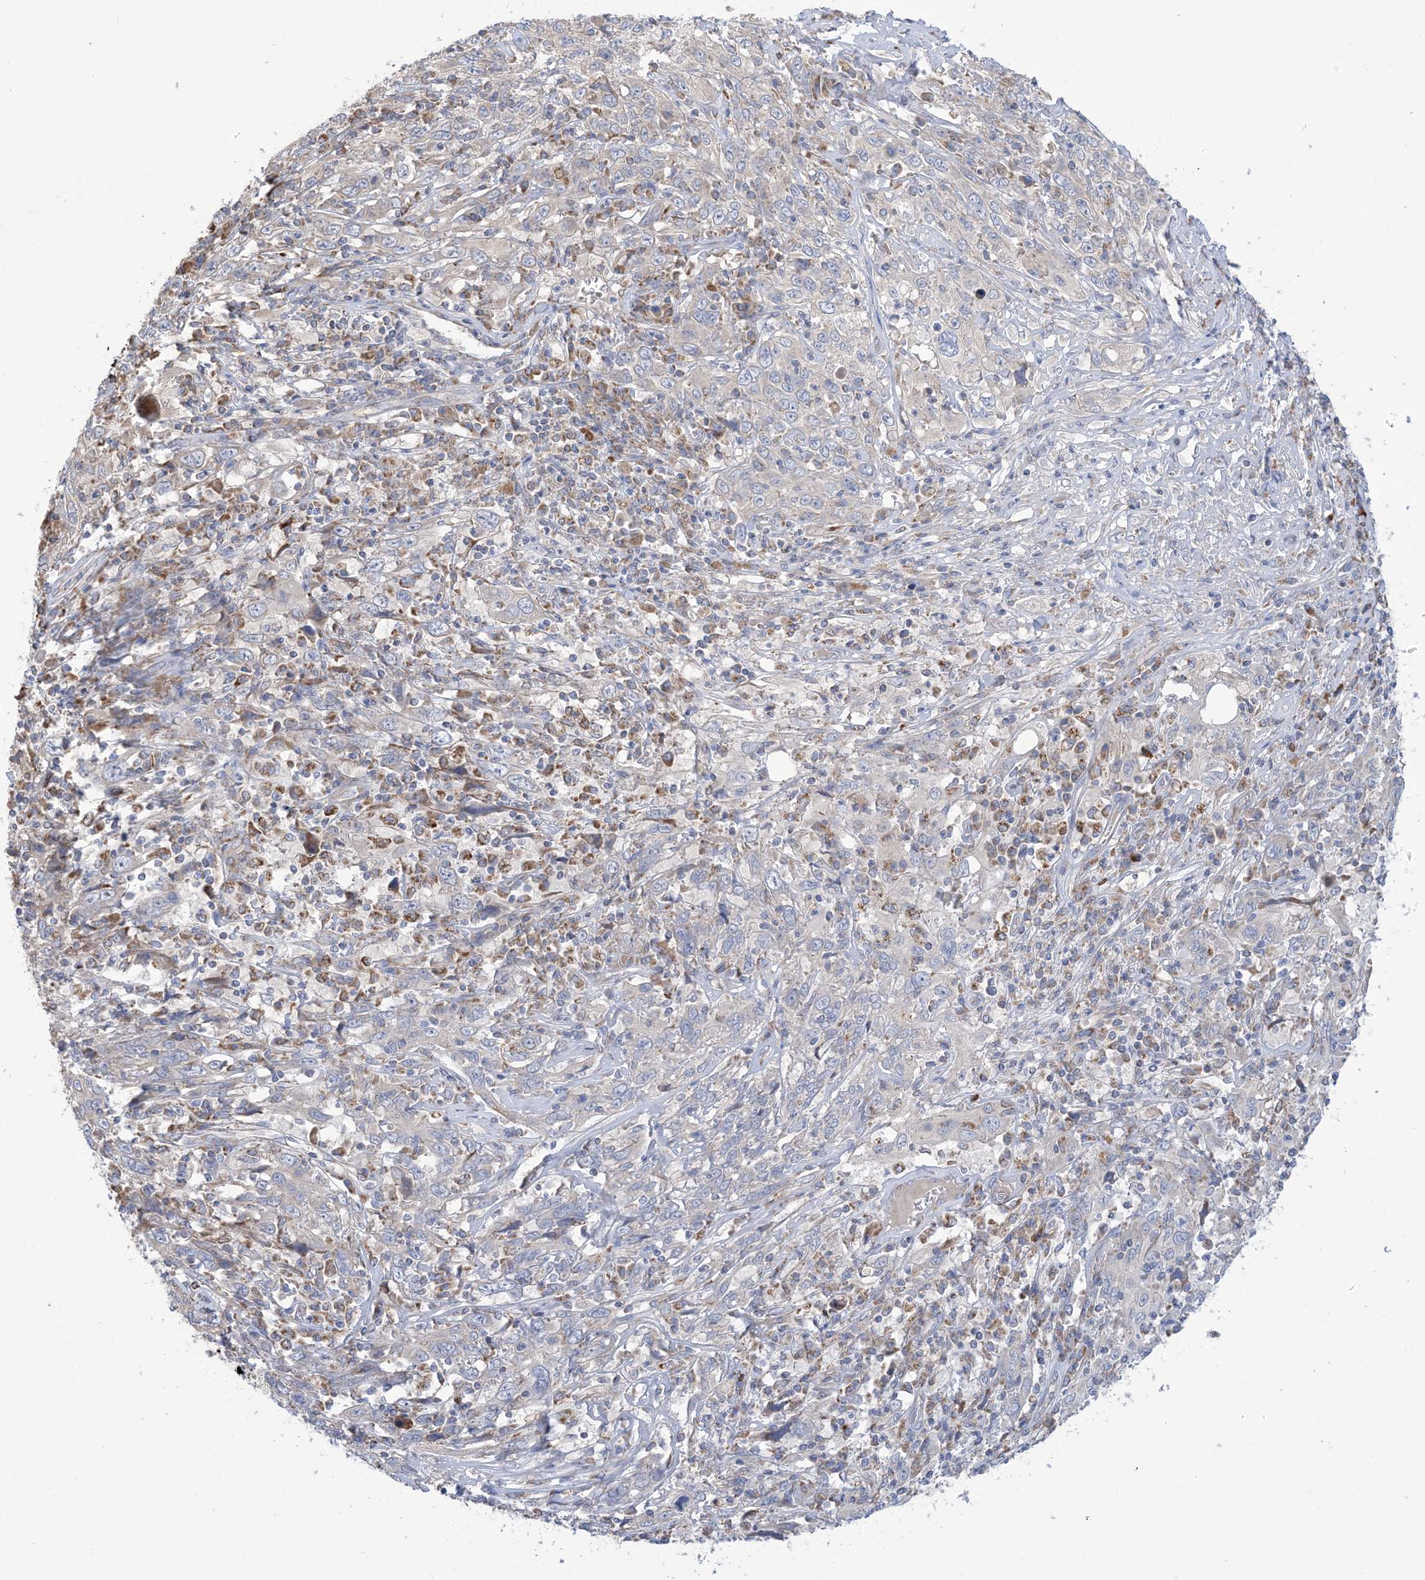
{"staining": {"intensity": "negative", "quantity": "none", "location": "none"}, "tissue": "cervical cancer", "cell_type": "Tumor cells", "image_type": "cancer", "snomed": [{"axis": "morphology", "description": "Squamous cell carcinoma, NOS"}, {"axis": "topography", "description": "Cervix"}], "caption": "Tumor cells are negative for brown protein staining in squamous cell carcinoma (cervical).", "gene": "CLEC16A", "patient": {"sex": "female", "age": 46}}